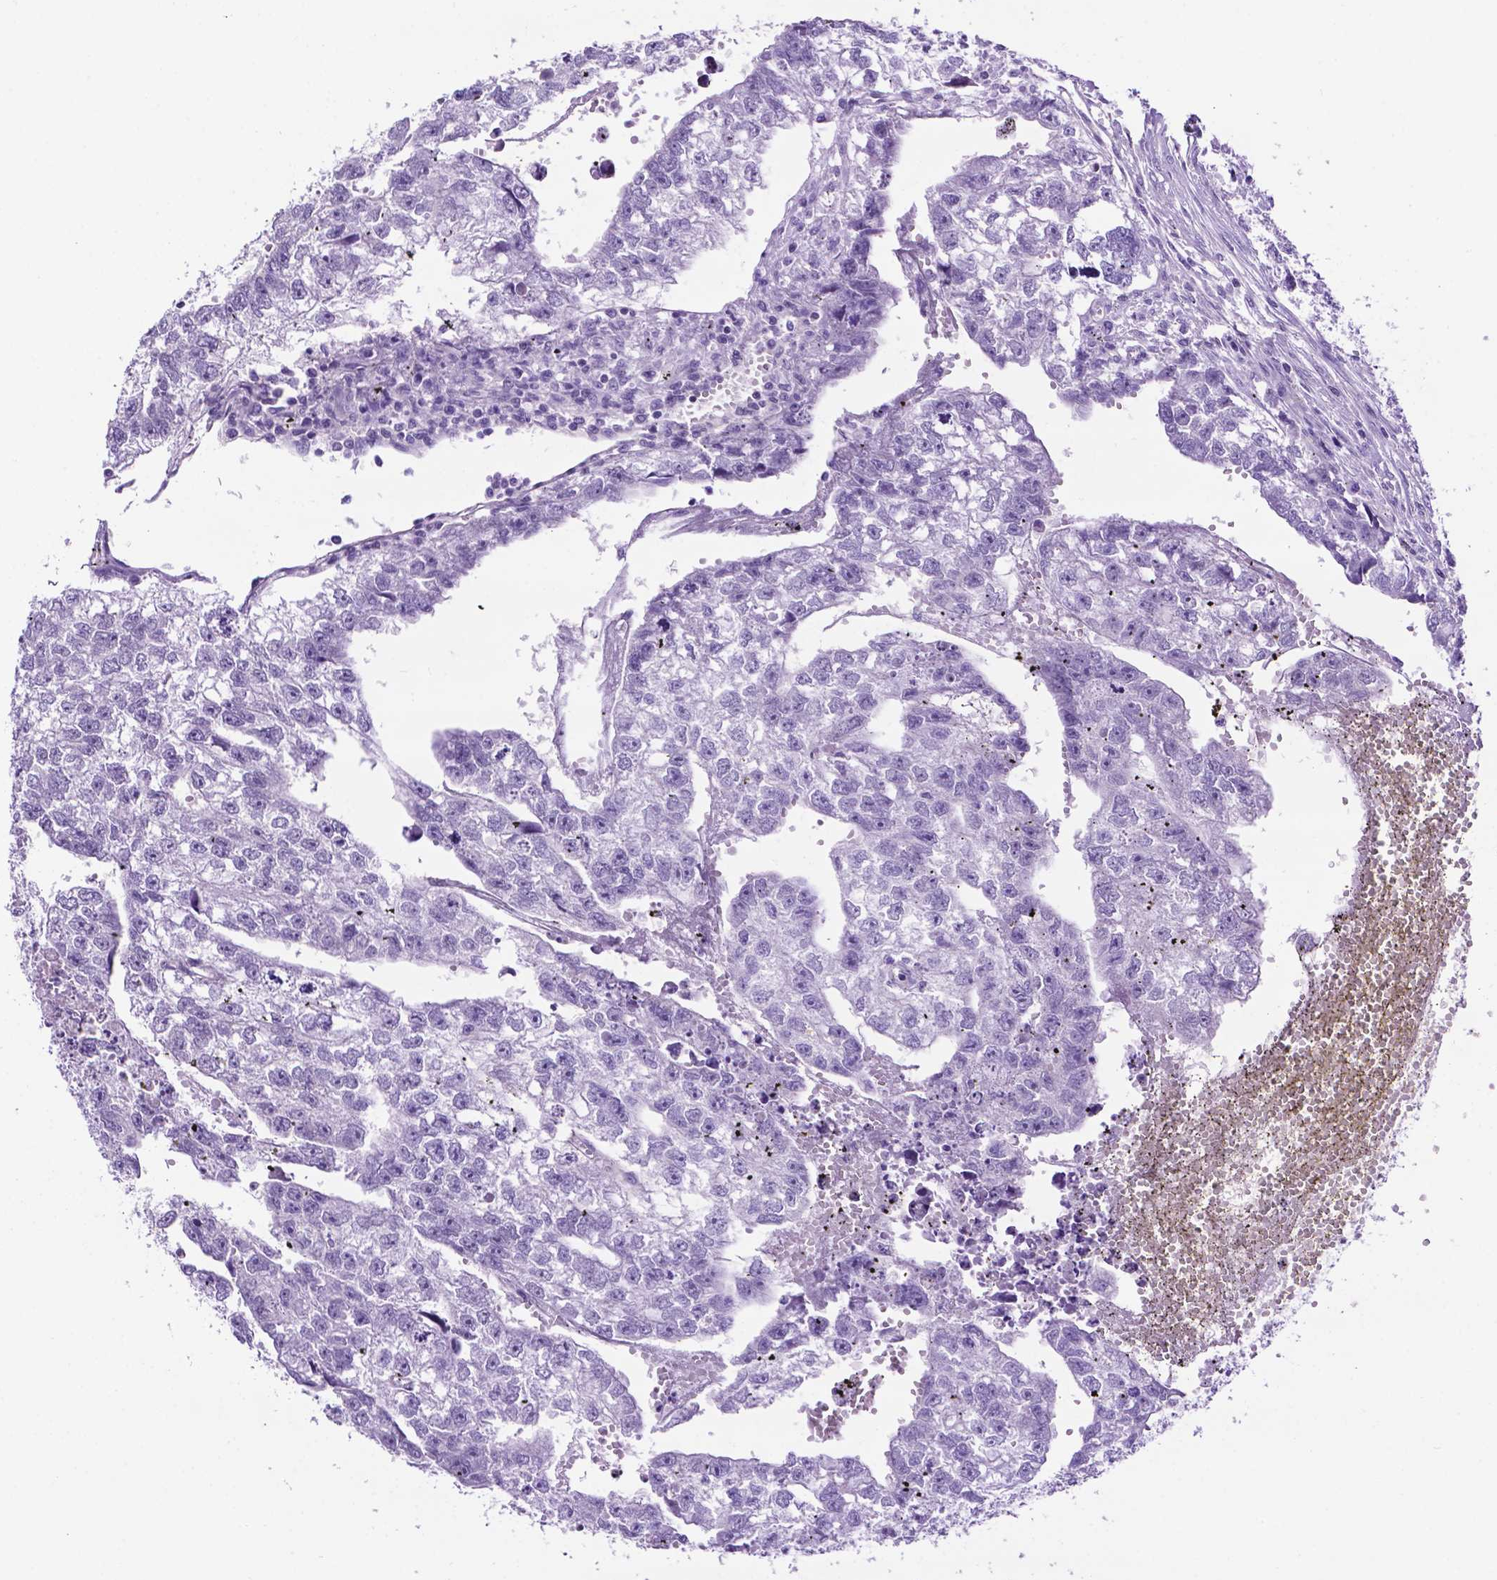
{"staining": {"intensity": "negative", "quantity": "none", "location": "none"}, "tissue": "testis cancer", "cell_type": "Tumor cells", "image_type": "cancer", "snomed": [{"axis": "morphology", "description": "Carcinoma, Embryonal, NOS"}, {"axis": "morphology", "description": "Teratoma, malignant, NOS"}, {"axis": "topography", "description": "Testis"}], "caption": "Protein analysis of testis cancer (embryonal carcinoma) exhibits no significant positivity in tumor cells. The staining was performed using DAB to visualize the protein expression in brown, while the nuclei were stained in blue with hematoxylin (Magnification: 20x).", "gene": "TACSTD2", "patient": {"sex": "male", "age": 44}}